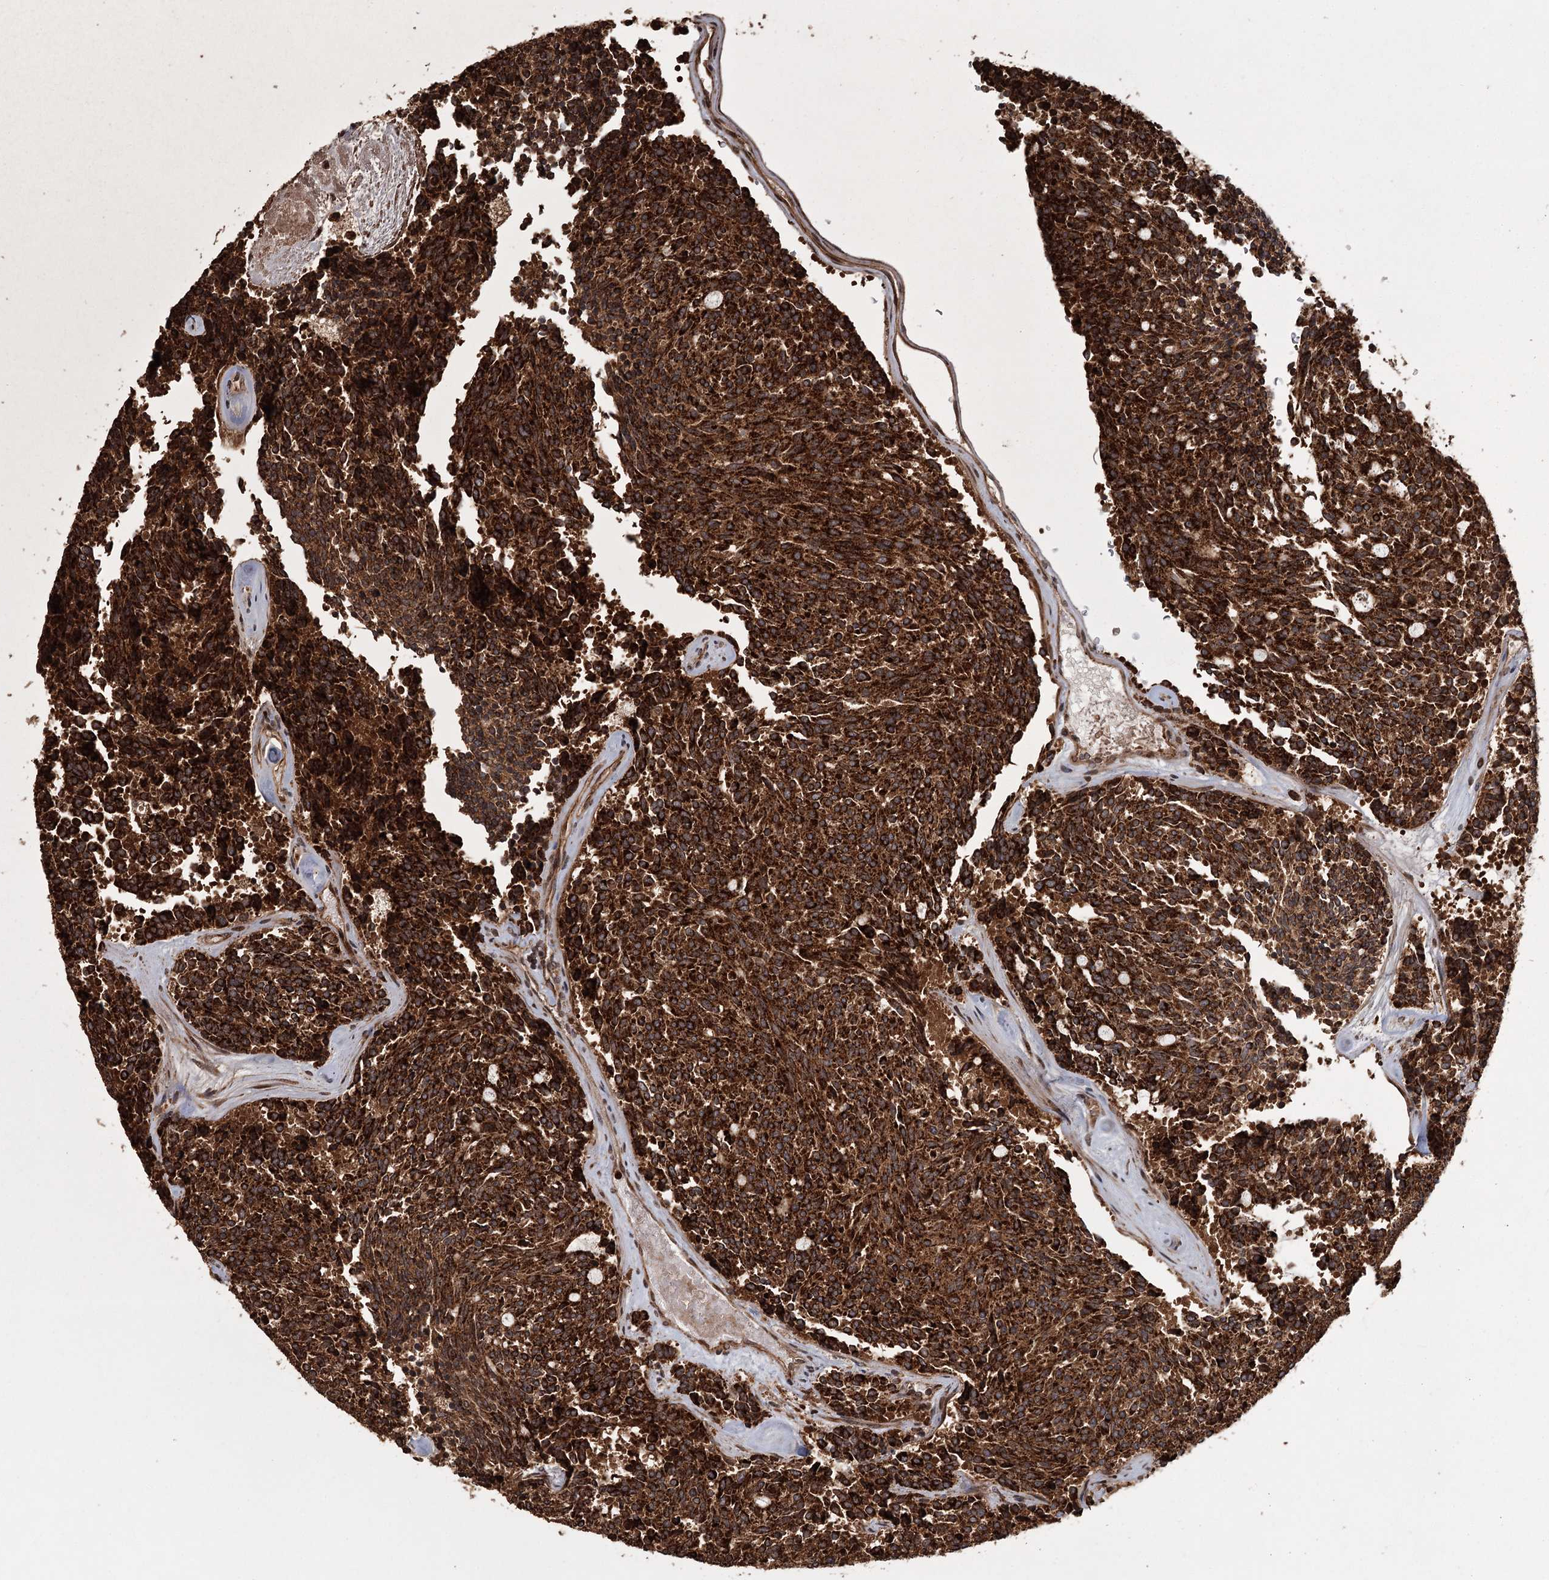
{"staining": {"intensity": "strong", "quantity": ">75%", "location": "cytoplasmic/membranous"}, "tissue": "carcinoid", "cell_type": "Tumor cells", "image_type": "cancer", "snomed": [{"axis": "morphology", "description": "Carcinoid, malignant, NOS"}, {"axis": "topography", "description": "Pancreas"}], "caption": "Immunohistochemical staining of carcinoid (malignant) demonstrates high levels of strong cytoplasmic/membranous positivity in approximately >75% of tumor cells.", "gene": "RPAP3", "patient": {"sex": "female", "age": 54}}